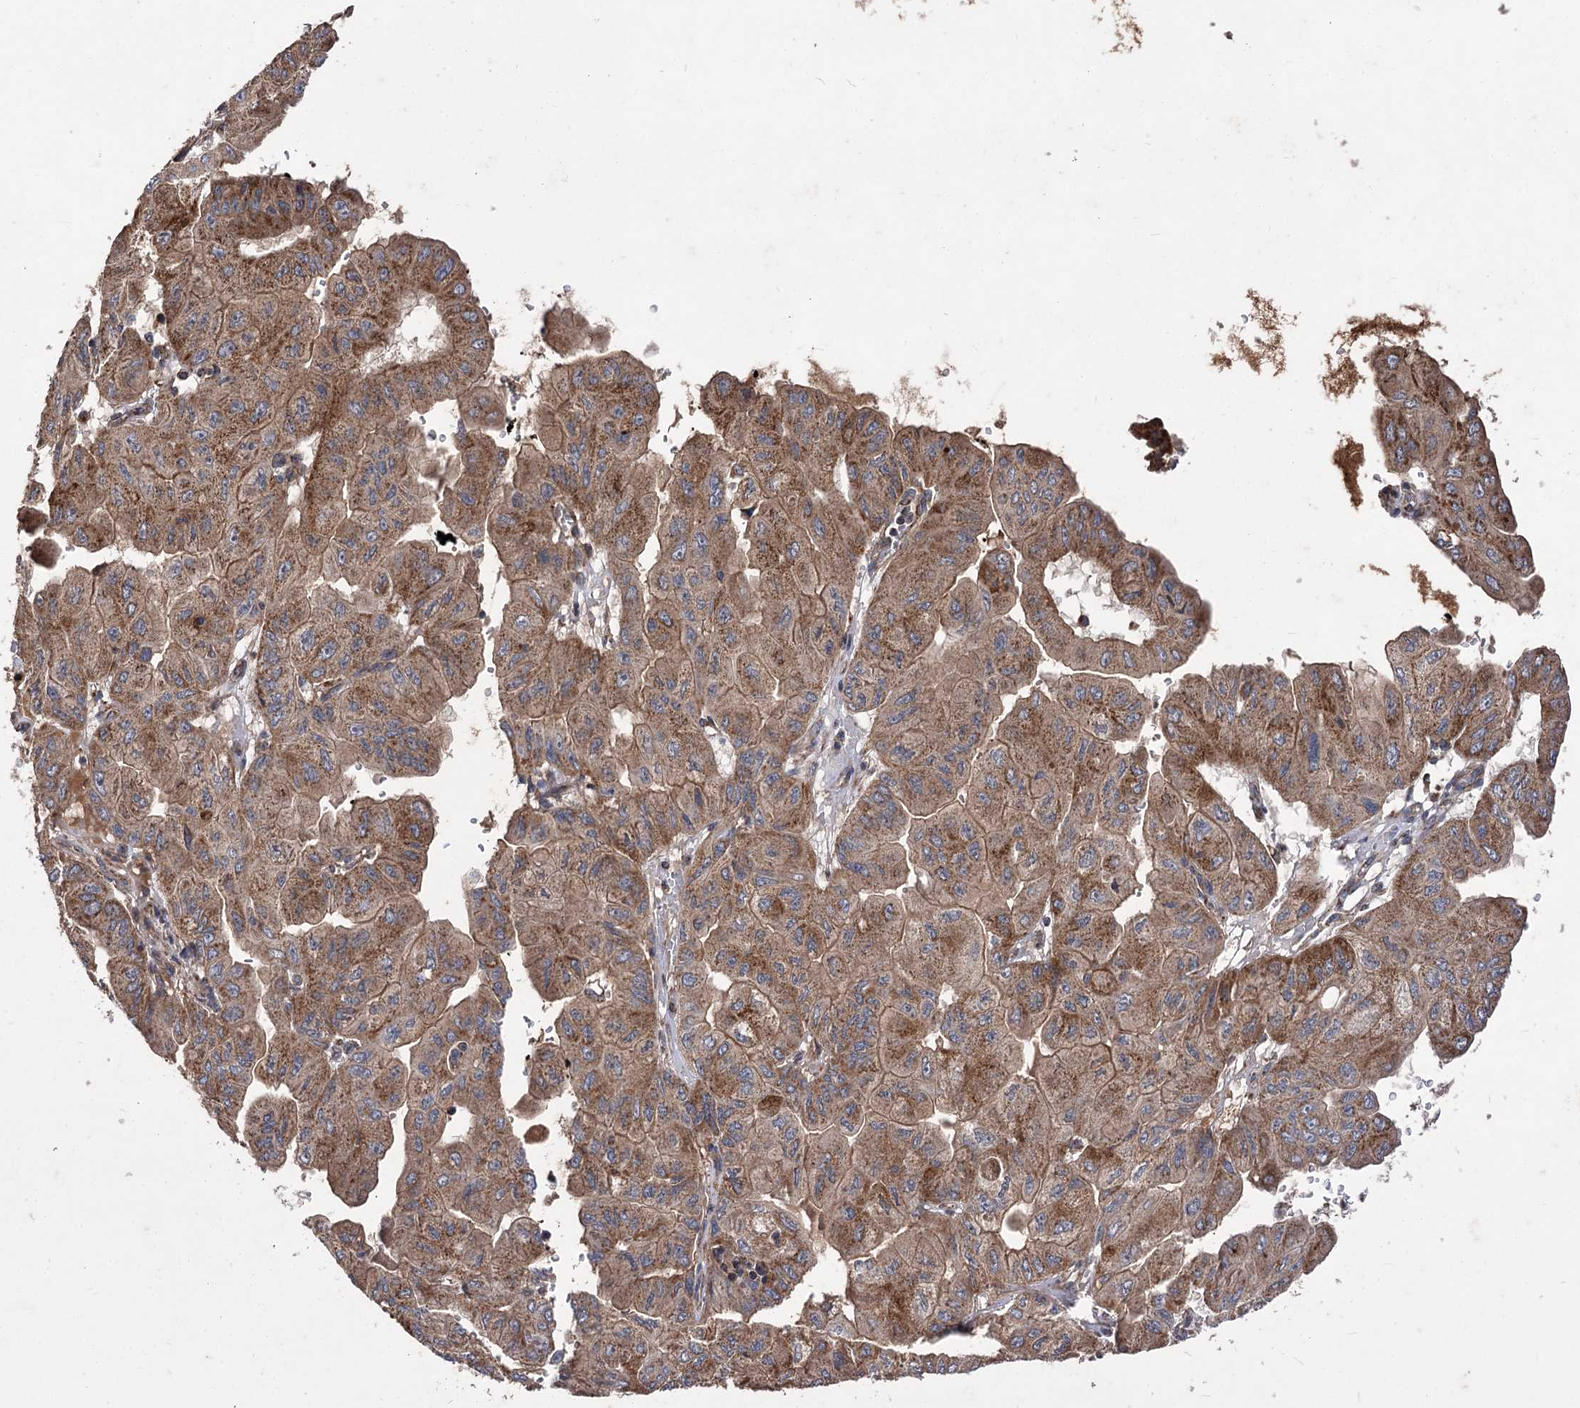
{"staining": {"intensity": "strong", "quantity": ">75%", "location": "cytoplasmic/membranous"}, "tissue": "pancreatic cancer", "cell_type": "Tumor cells", "image_type": "cancer", "snomed": [{"axis": "morphology", "description": "Adenocarcinoma, NOS"}, {"axis": "topography", "description": "Pancreas"}], "caption": "The photomicrograph reveals immunohistochemical staining of adenocarcinoma (pancreatic). There is strong cytoplasmic/membranous positivity is appreciated in about >75% of tumor cells.", "gene": "RASSF3", "patient": {"sex": "male", "age": 51}}